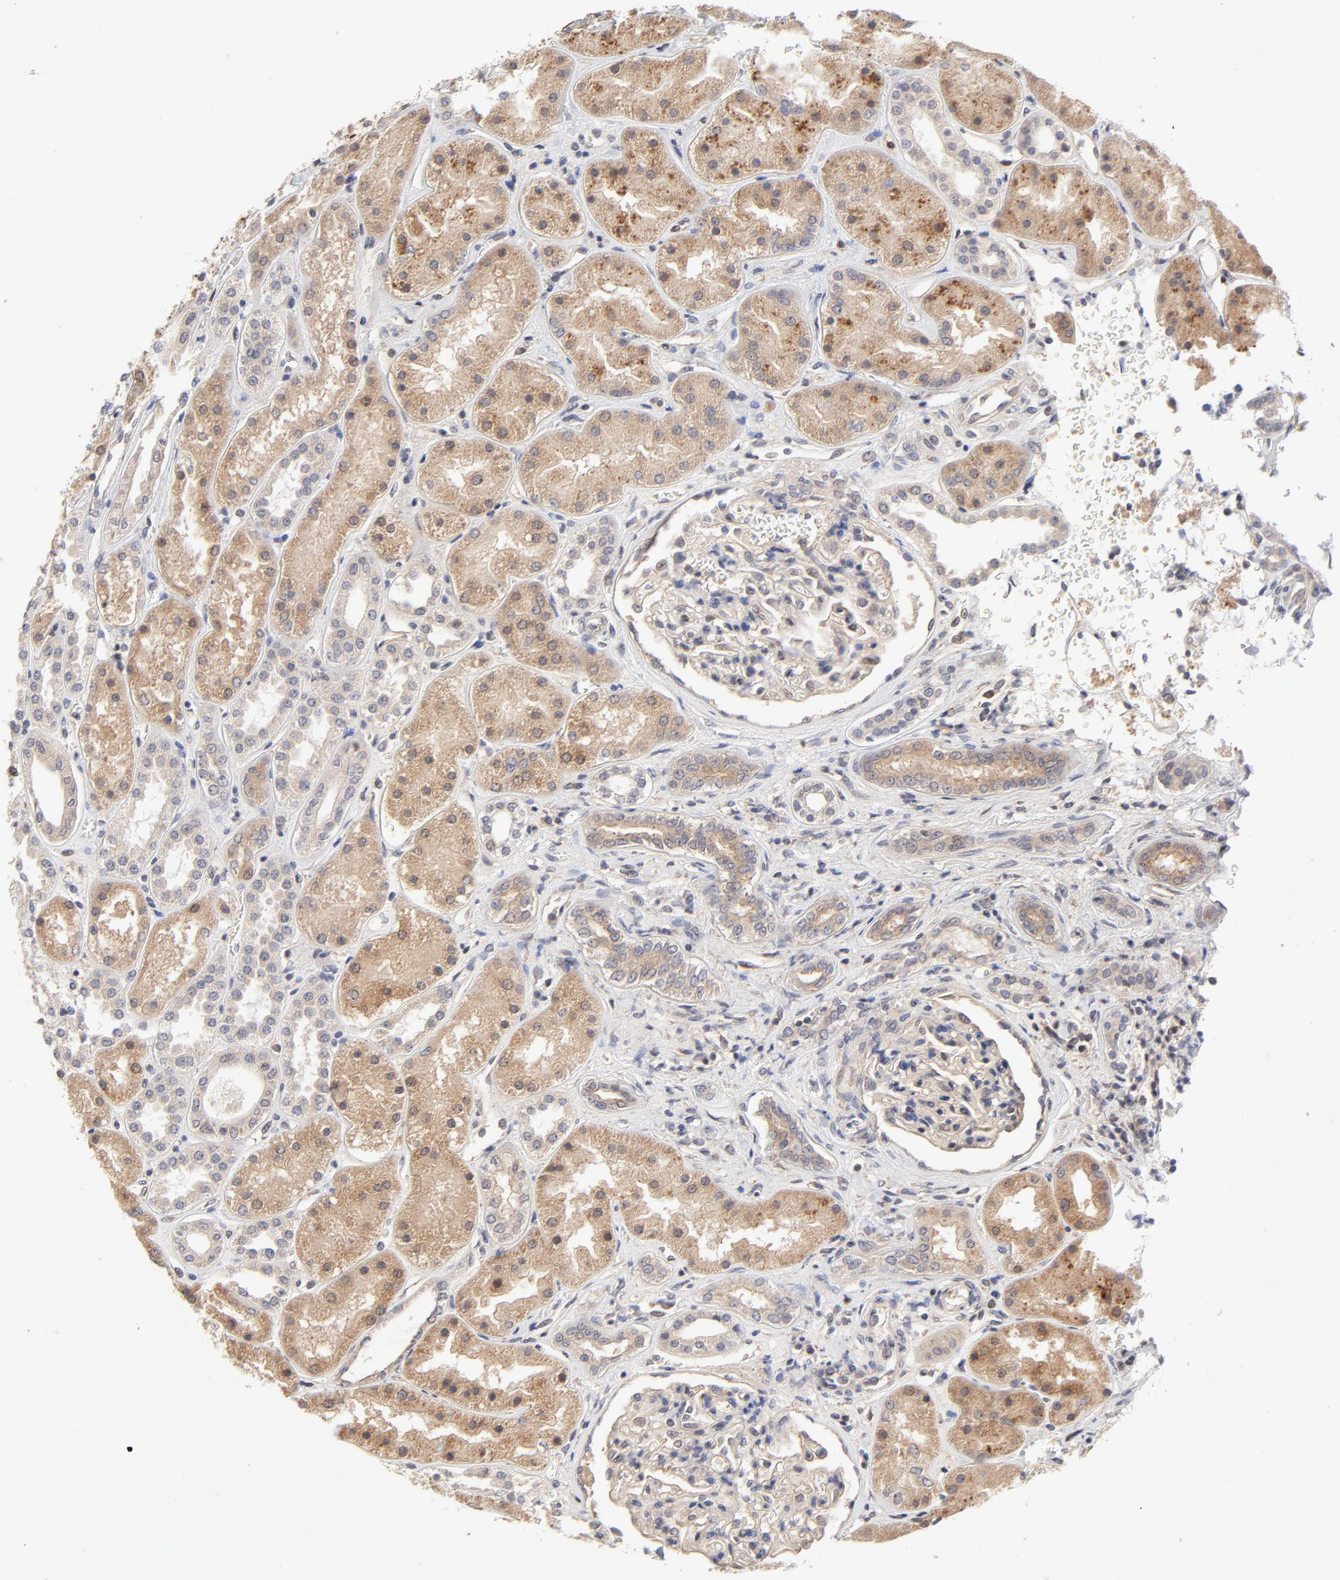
{"staining": {"intensity": "weak", "quantity": ">75%", "location": "cytoplasmic/membranous"}, "tissue": "kidney", "cell_type": "Cells in glomeruli", "image_type": "normal", "snomed": [{"axis": "morphology", "description": "Normal tissue, NOS"}, {"axis": "topography", "description": "Kidney"}], "caption": "Immunohistochemical staining of unremarkable human kidney shows >75% levels of weak cytoplasmic/membranous protein staining in approximately >75% of cells in glomeruli. The staining was performed using DAB (3,3'-diaminobenzidine), with brown indicating positive protein expression. Nuclei are stained blue with hematoxylin.", "gene": "ZNF157", "patient": {"sex": "male", "age": 28}}